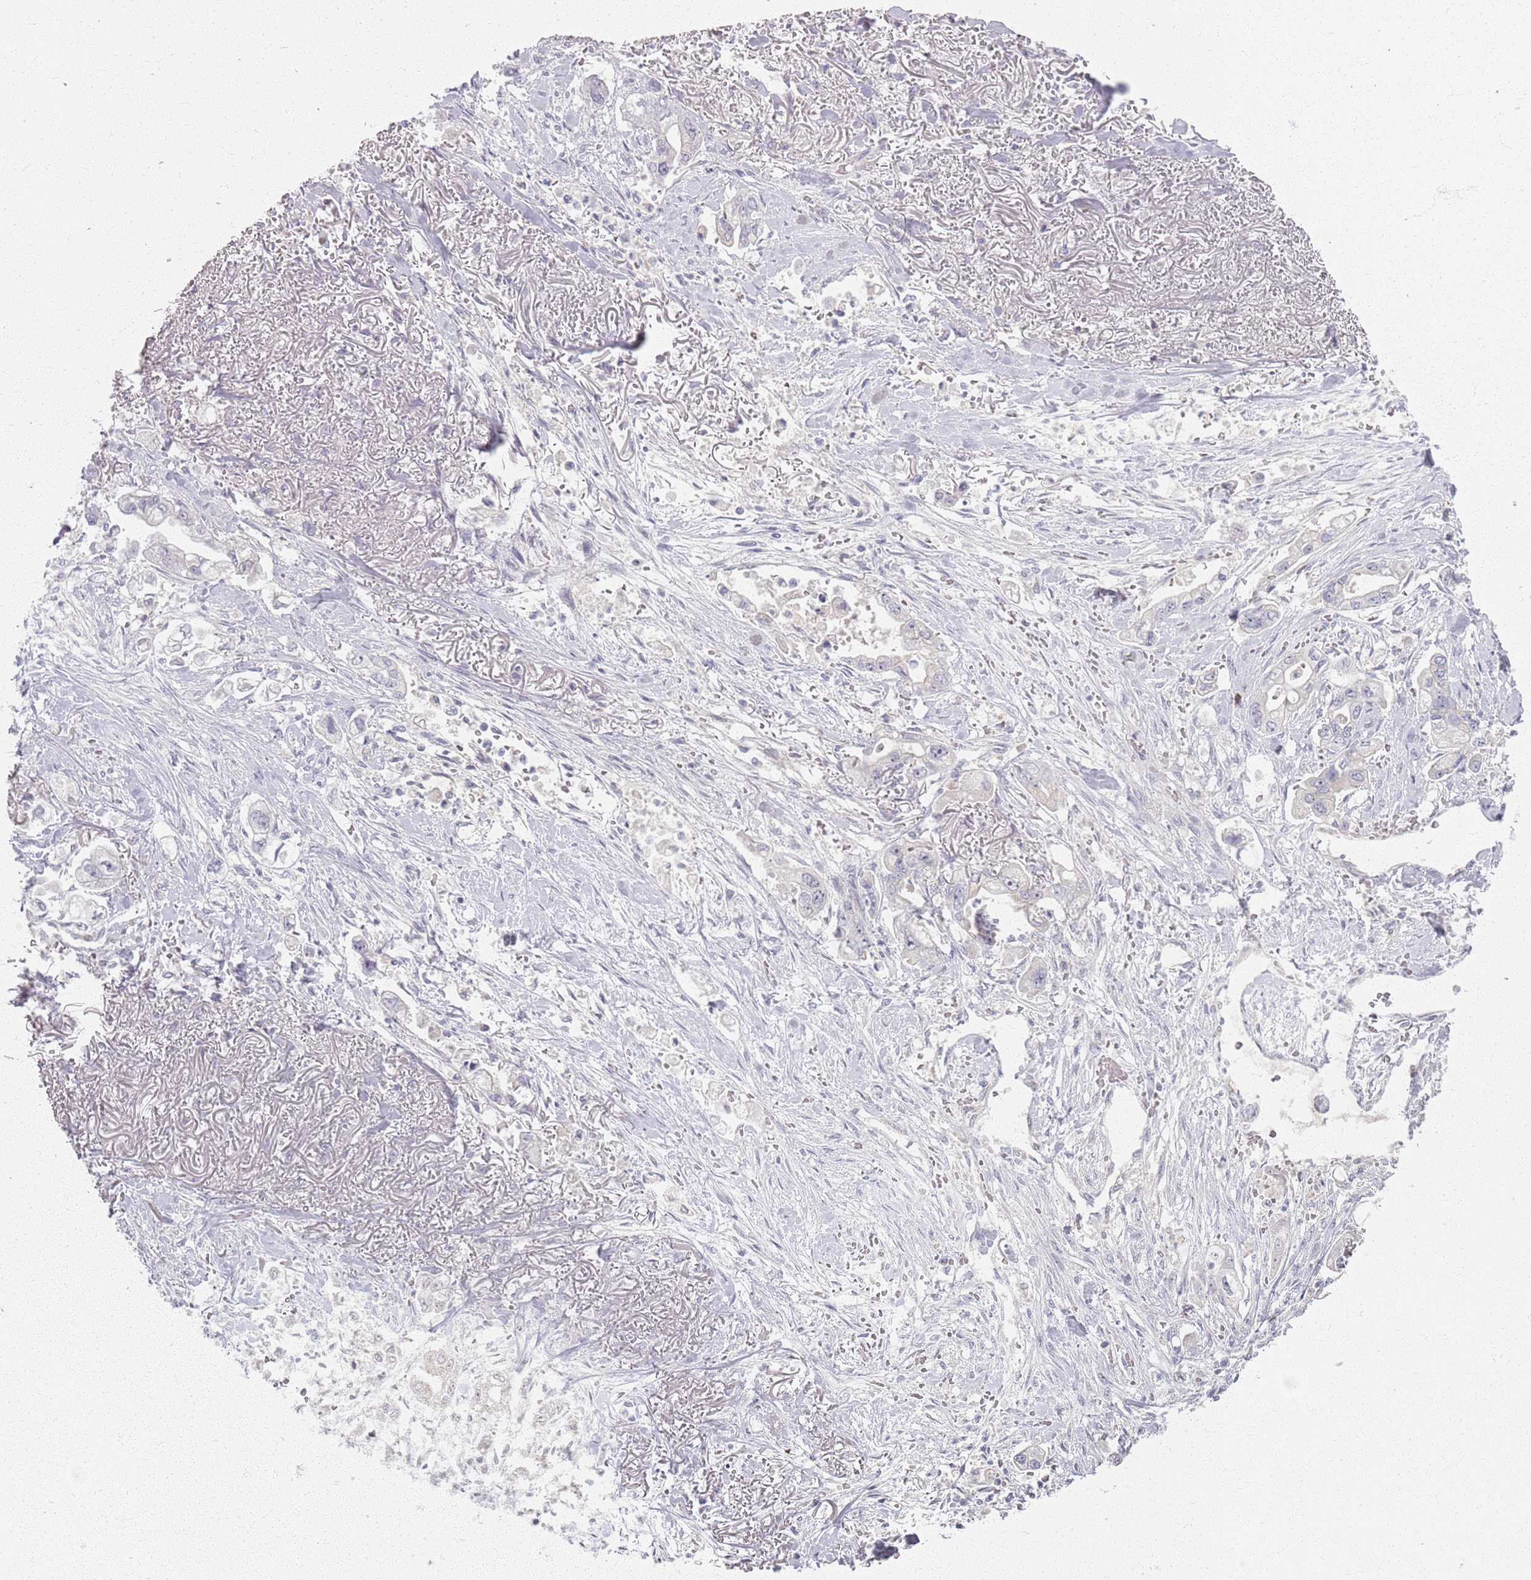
{"staining": {"intensity": "negative", "quantity": "none", "location": "none"}, "tissue": "stomach cancer", "cell_type": "Tumor cells", "image_type": "cancer", "snomed": [{"axis": "morphology", "description": "Adenocarcinoma, NOS"}, {"axis": "topography", "description": "Stomach"}], "caption": "Tumor cells are negative for protein expression in human stomach adenocarcinoma.", "gene": "CRIPT", "patient": {"sex": "male", "age": 62}}